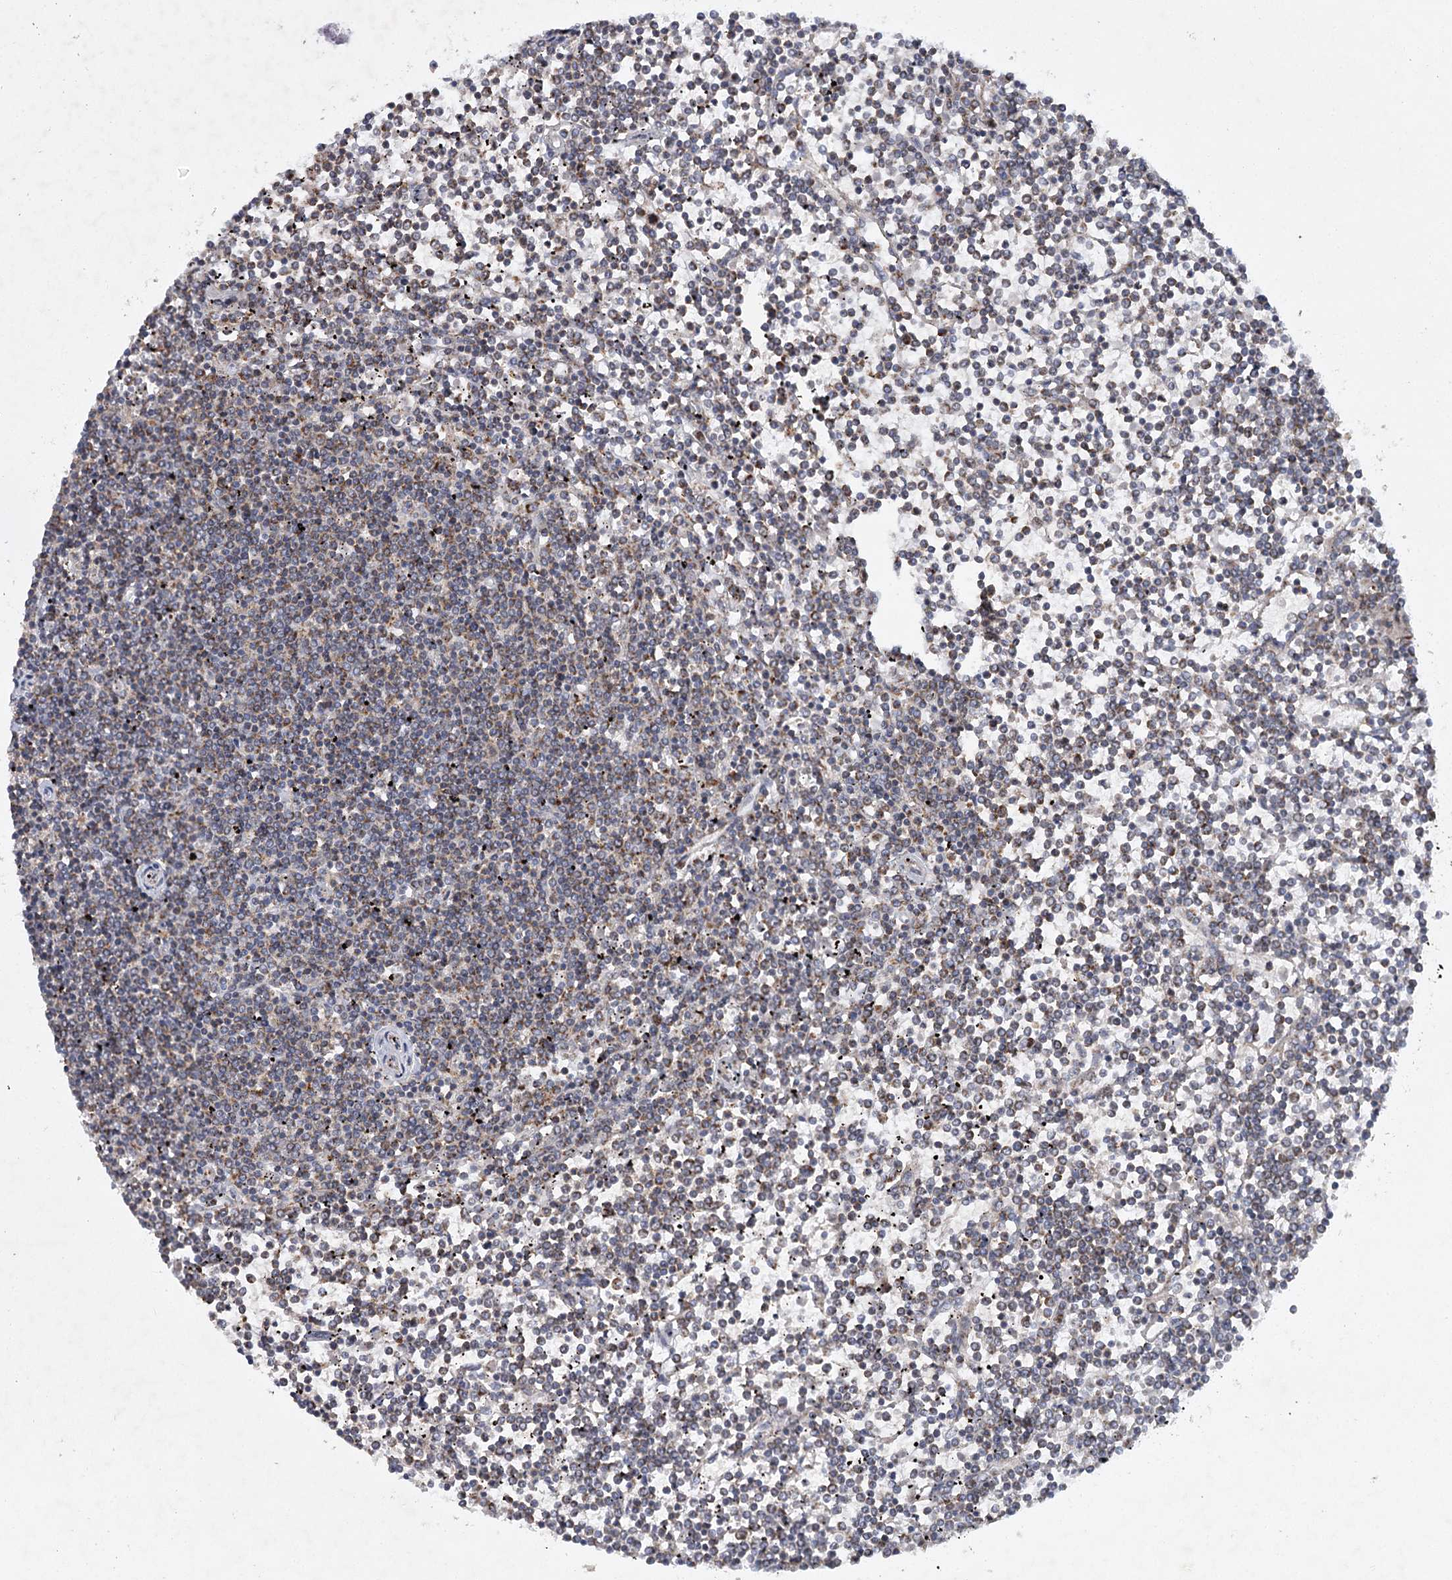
{"staining": {"intensity": "weak", "quantity": "25%-75%", "location": "cytoplasmic/membranous"}, "tissue": "lymphoma", "cell_type": "Tumor cells", "image_type": "cancer", "snomed": [{"axis": "morphology", "description": "Malignant lymphoma, non-Hodgkin's type, Low grade"}, {"axis": "topography", "description": "Spleen"}], "caption": "Human low-grade malignant lymphoma, non-Hodgkin's type stained with a protein marker displays weak staining in tumor cells.", "gene": "MRPL44", "patient": {"sex": "female", "age": 19}}